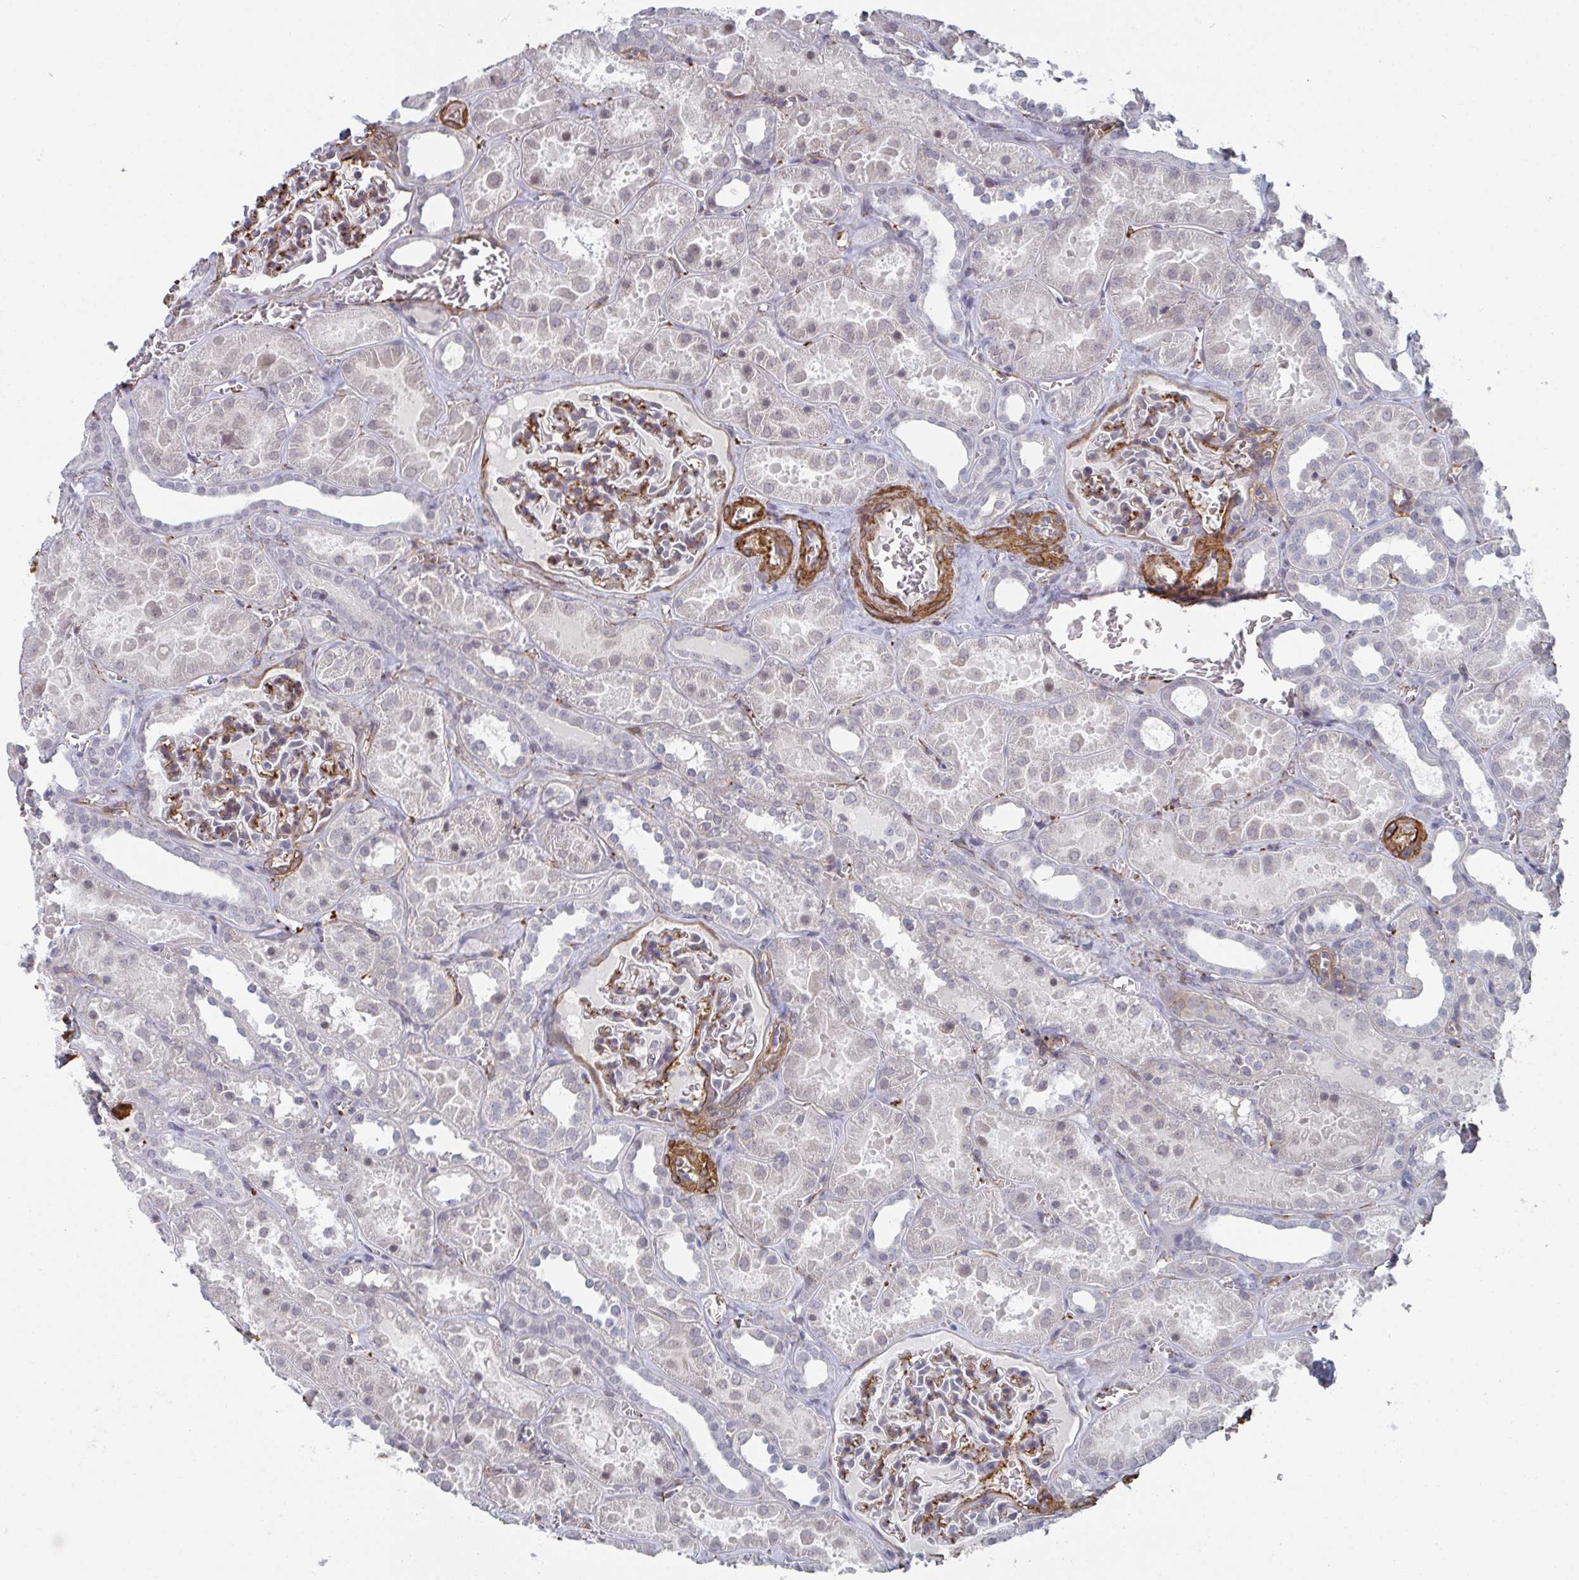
{"staining": {"intensity": "moderate", "quantity": "25%-75%", "location": "cytoplasmic/membranous"}, "tissue": "kidney", "cell_type": "Cells in glomeruli", "image_type": "normal", "snomed": [{"axis": "morphology", "description": "Normal tissue, NOS"}, {"axis": "topography", "description": "Kidney"}], "caption": "Protein analysis of unremarkable kidney reveals moderate cytoplasmic/membranous staining in about 25%-75% of cells in glomeruli. The protein of interest is shown in brown color, while the nuclei are stained blue.", "gene": "NEURL4", "patient": {"sex": "female", "age": 41}}